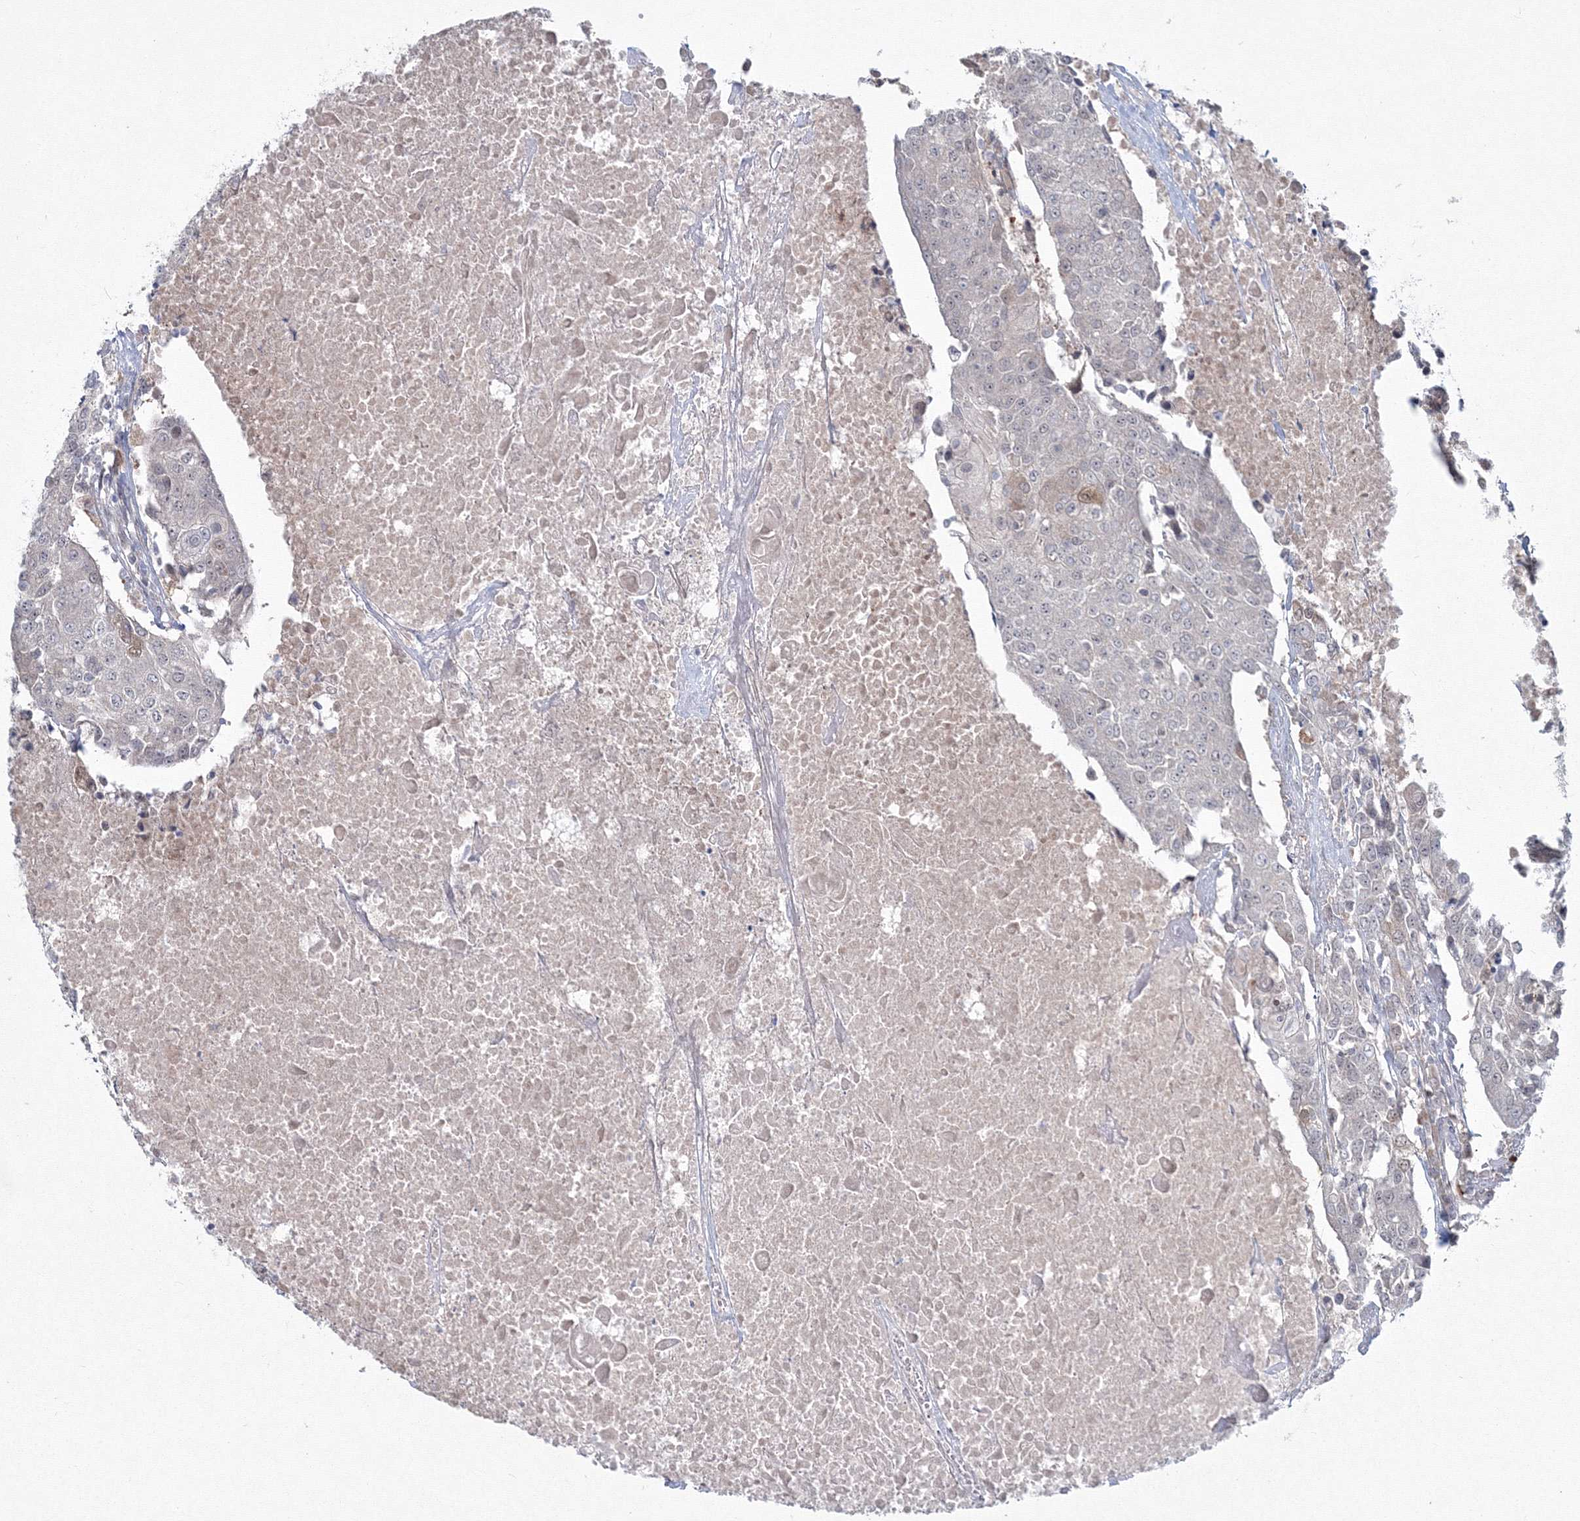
{"staining": {"intensity": "negative", "quantity": "none", "location": "none"}, "tissue": "urothelial cancer", "cell_type": "Tumor cells", "image_type": "cancer", "snomed": [{"axis": "morphology", "description": "Urothelial carcinoma, High grade"}, {"axis": "topography", "description": "Urinary bladder"}], "caption": "A high-resolution histopathology image shows immunohistochemistry (IHC) staining of urothelial cancer, which demonstrates no significant expression in tumor cells. (DAB immunohistochemistry with hematoxylin counter stain).", "gene": "MKRN2", "patient": {"sex": "female", "age": 85}}